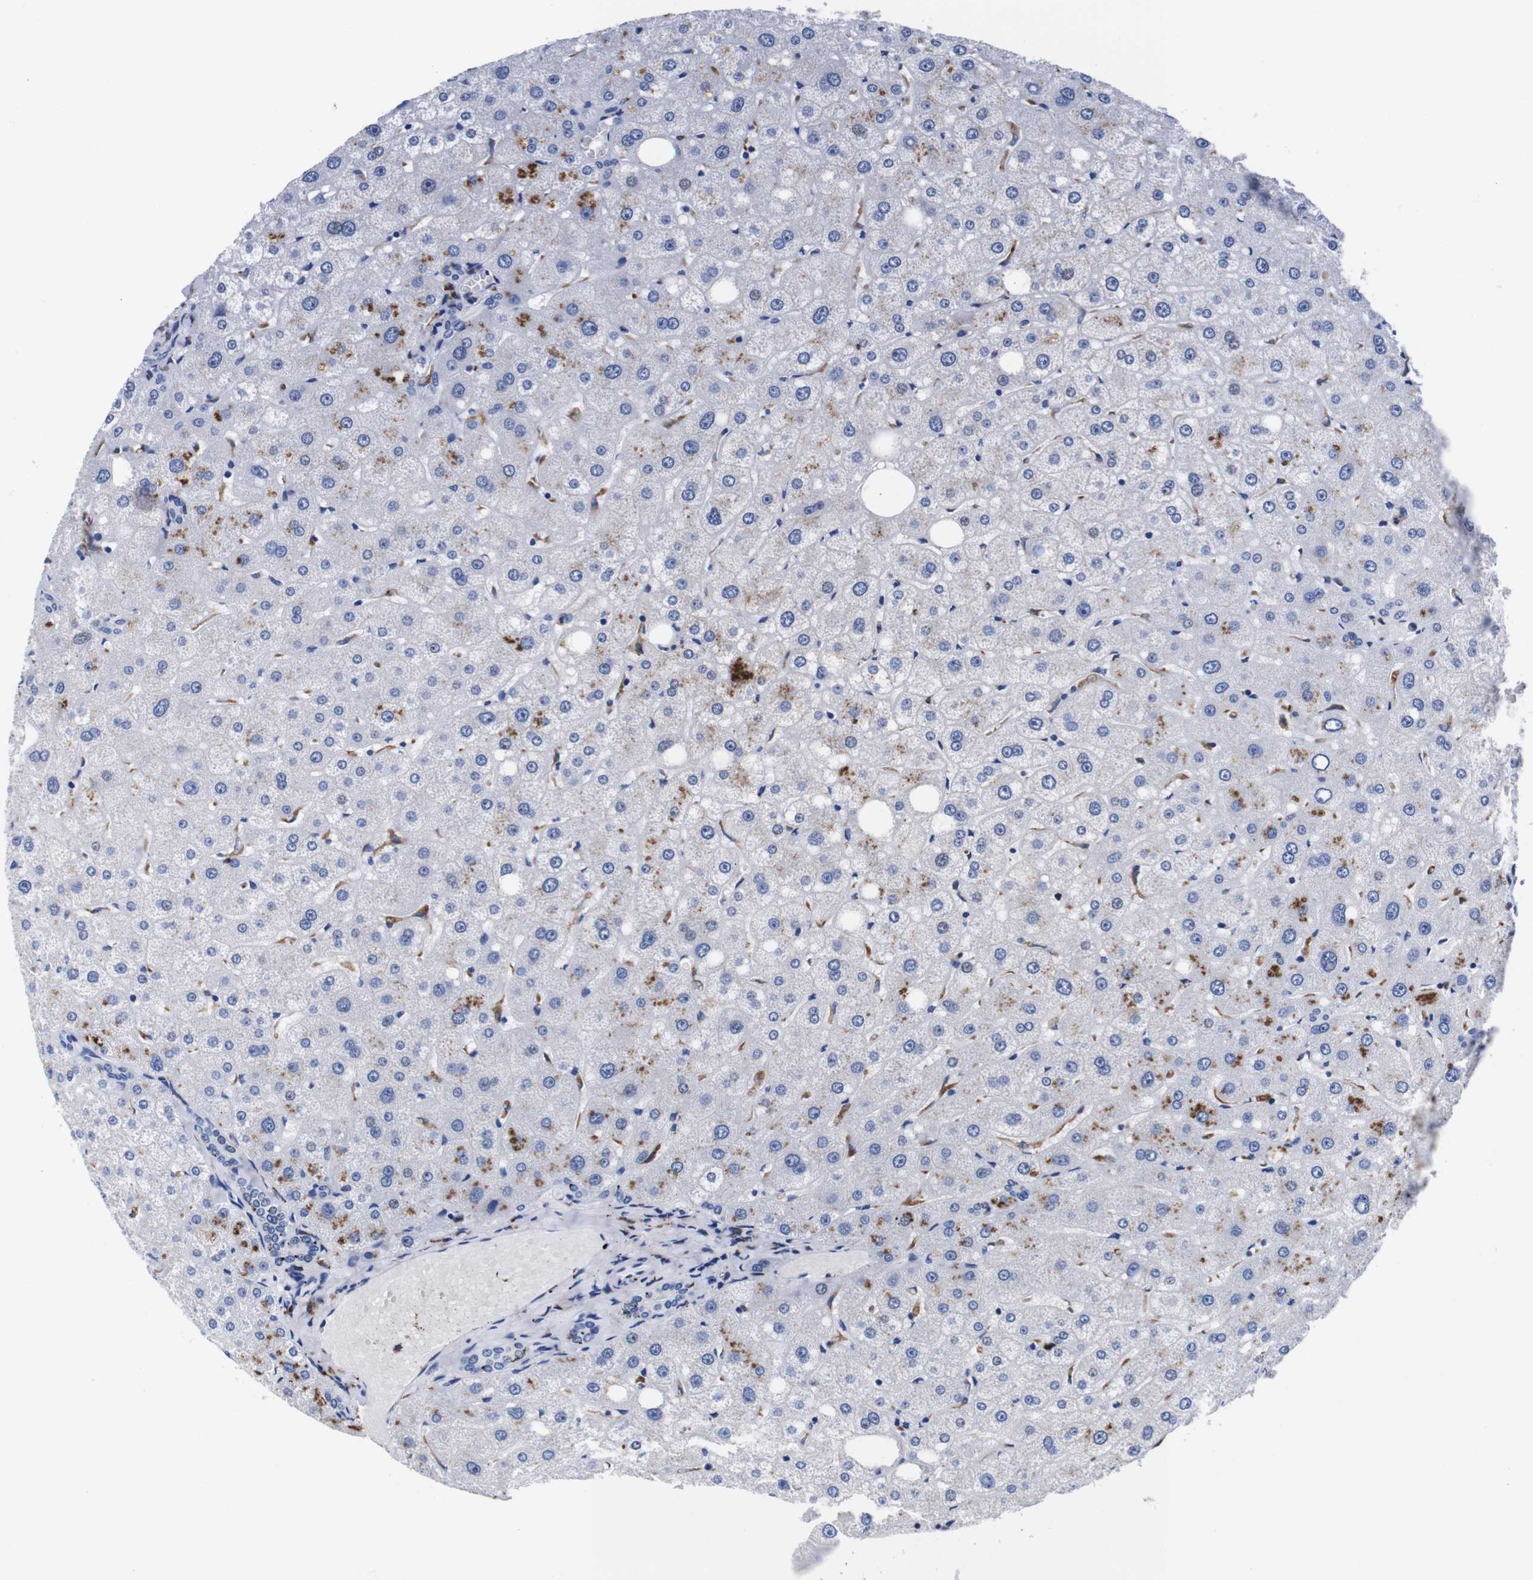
{"staining": {"intensity": "negative", "quantity": "none", "location": "none"}, "tissue": "liver", "cell_type": "Cholangiocytes", "image_type": "normal", "snomed": [{"axis": "morphology", "description": "Normal tissue, NOS"}, {"axis": "topography", "description": "Liver"}], "caption": "DAB immunohistochemical staining of benign liver shows no significant staining in cholangiocytes. (DAB IHC visualized using brightfield microscopy, high magnification).", "gene": "ENSG00000248993", "patient": {"sex": "male", "age": 73}}